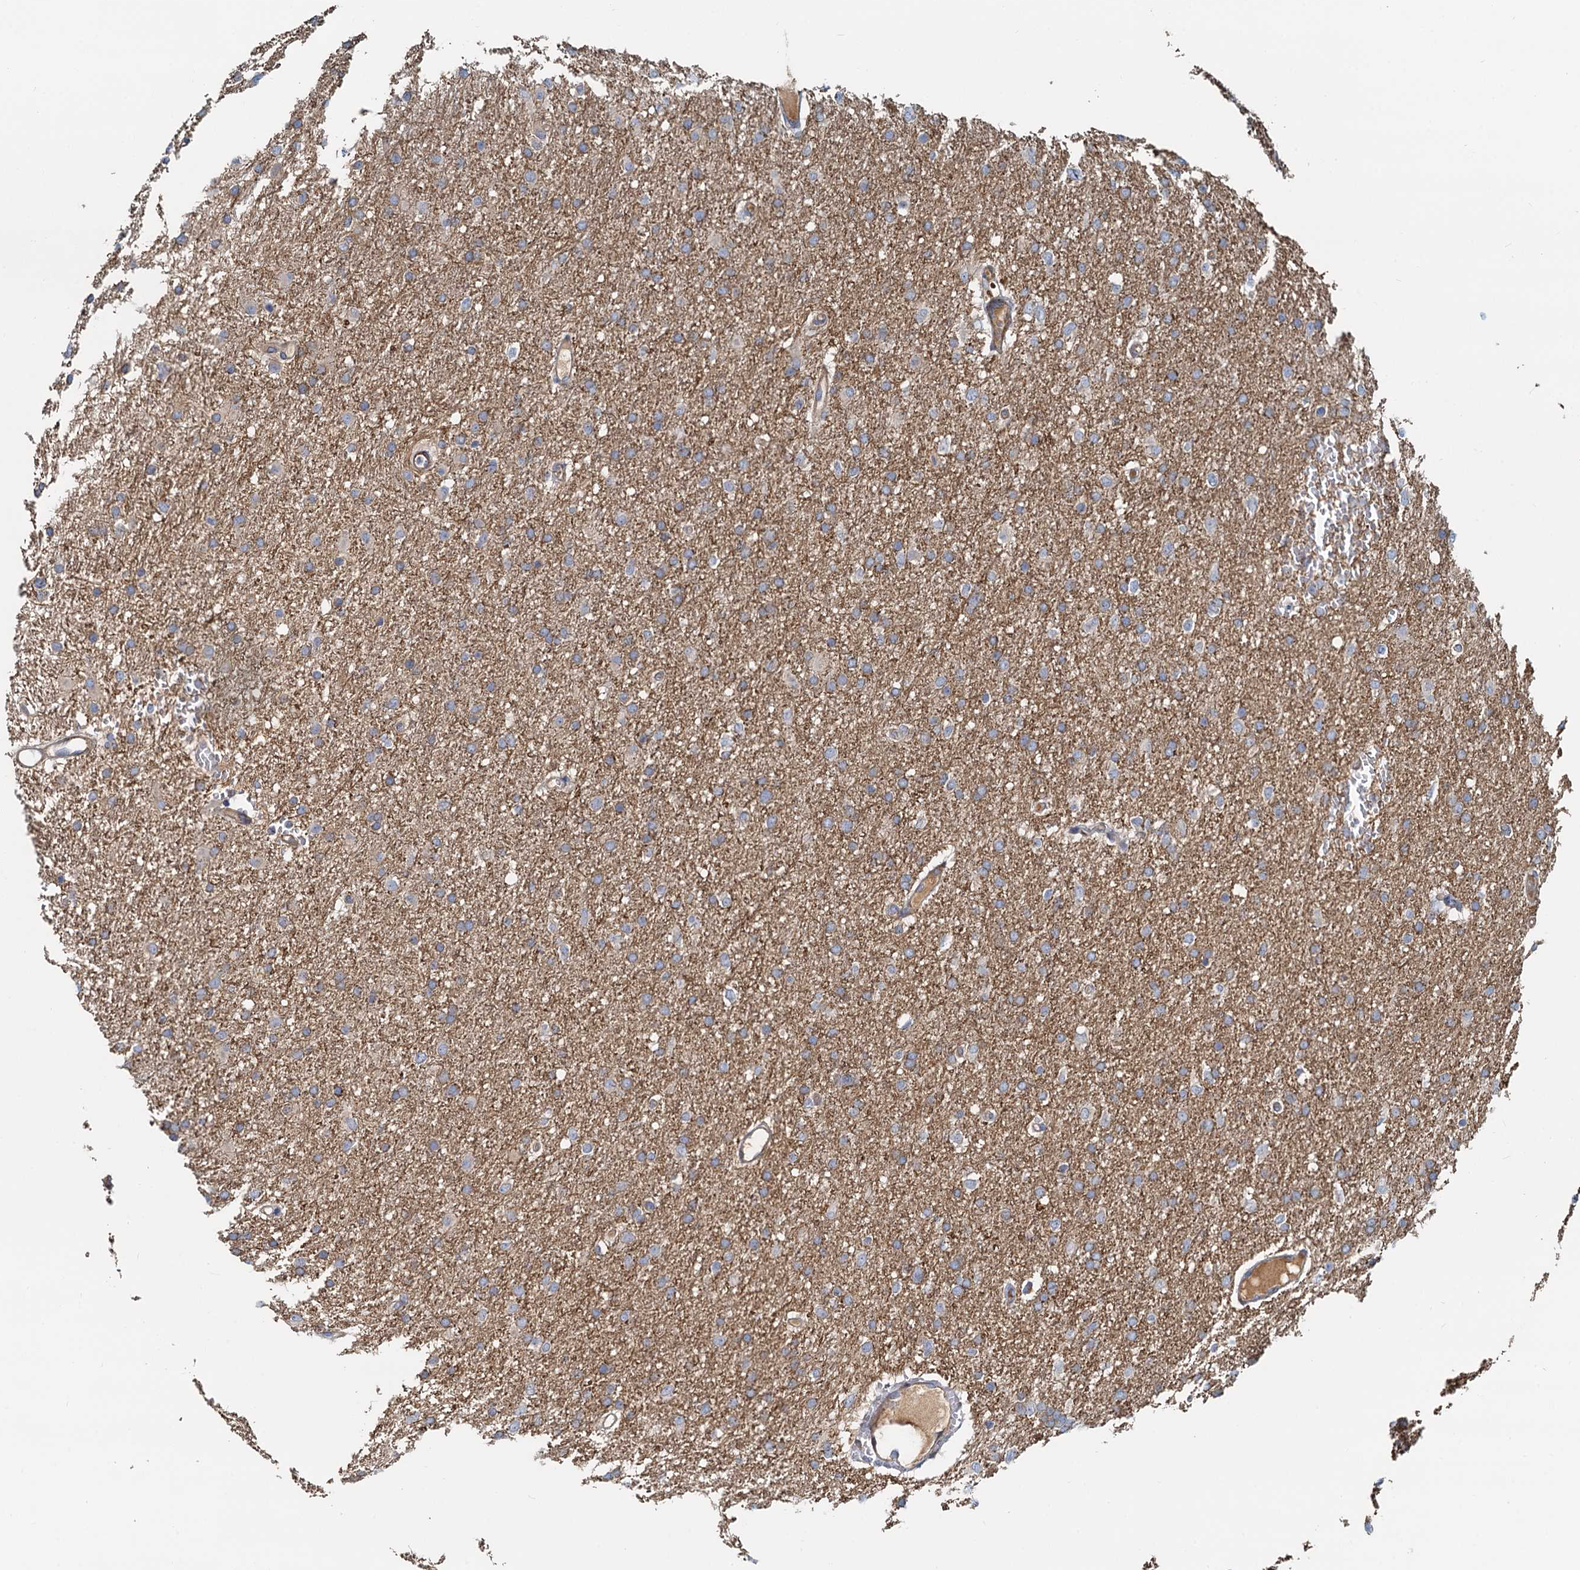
{"staining": {"intensity": "weak", "quantity": ">75%", "location": "cytoplasmic/membranous"}, "tissue": "glioma", "cell_type": "Tumor cells", "image_type": "cancer", "snomed": [{"axis": "morphology", "description": "Glioma, malignant, High grade"}, {"axis": "topography", "description": "Cerebral cortex"}], "caption": "Protein analysis of glioma tissue displays weak cytoplasmic/membranous positivity in about >75% of tumor cells. (brown staining indicates protein expression, while blue staining denotes nuclei).", "gene": "LNX2", "patient": {"sex": "female", "age": 36}}